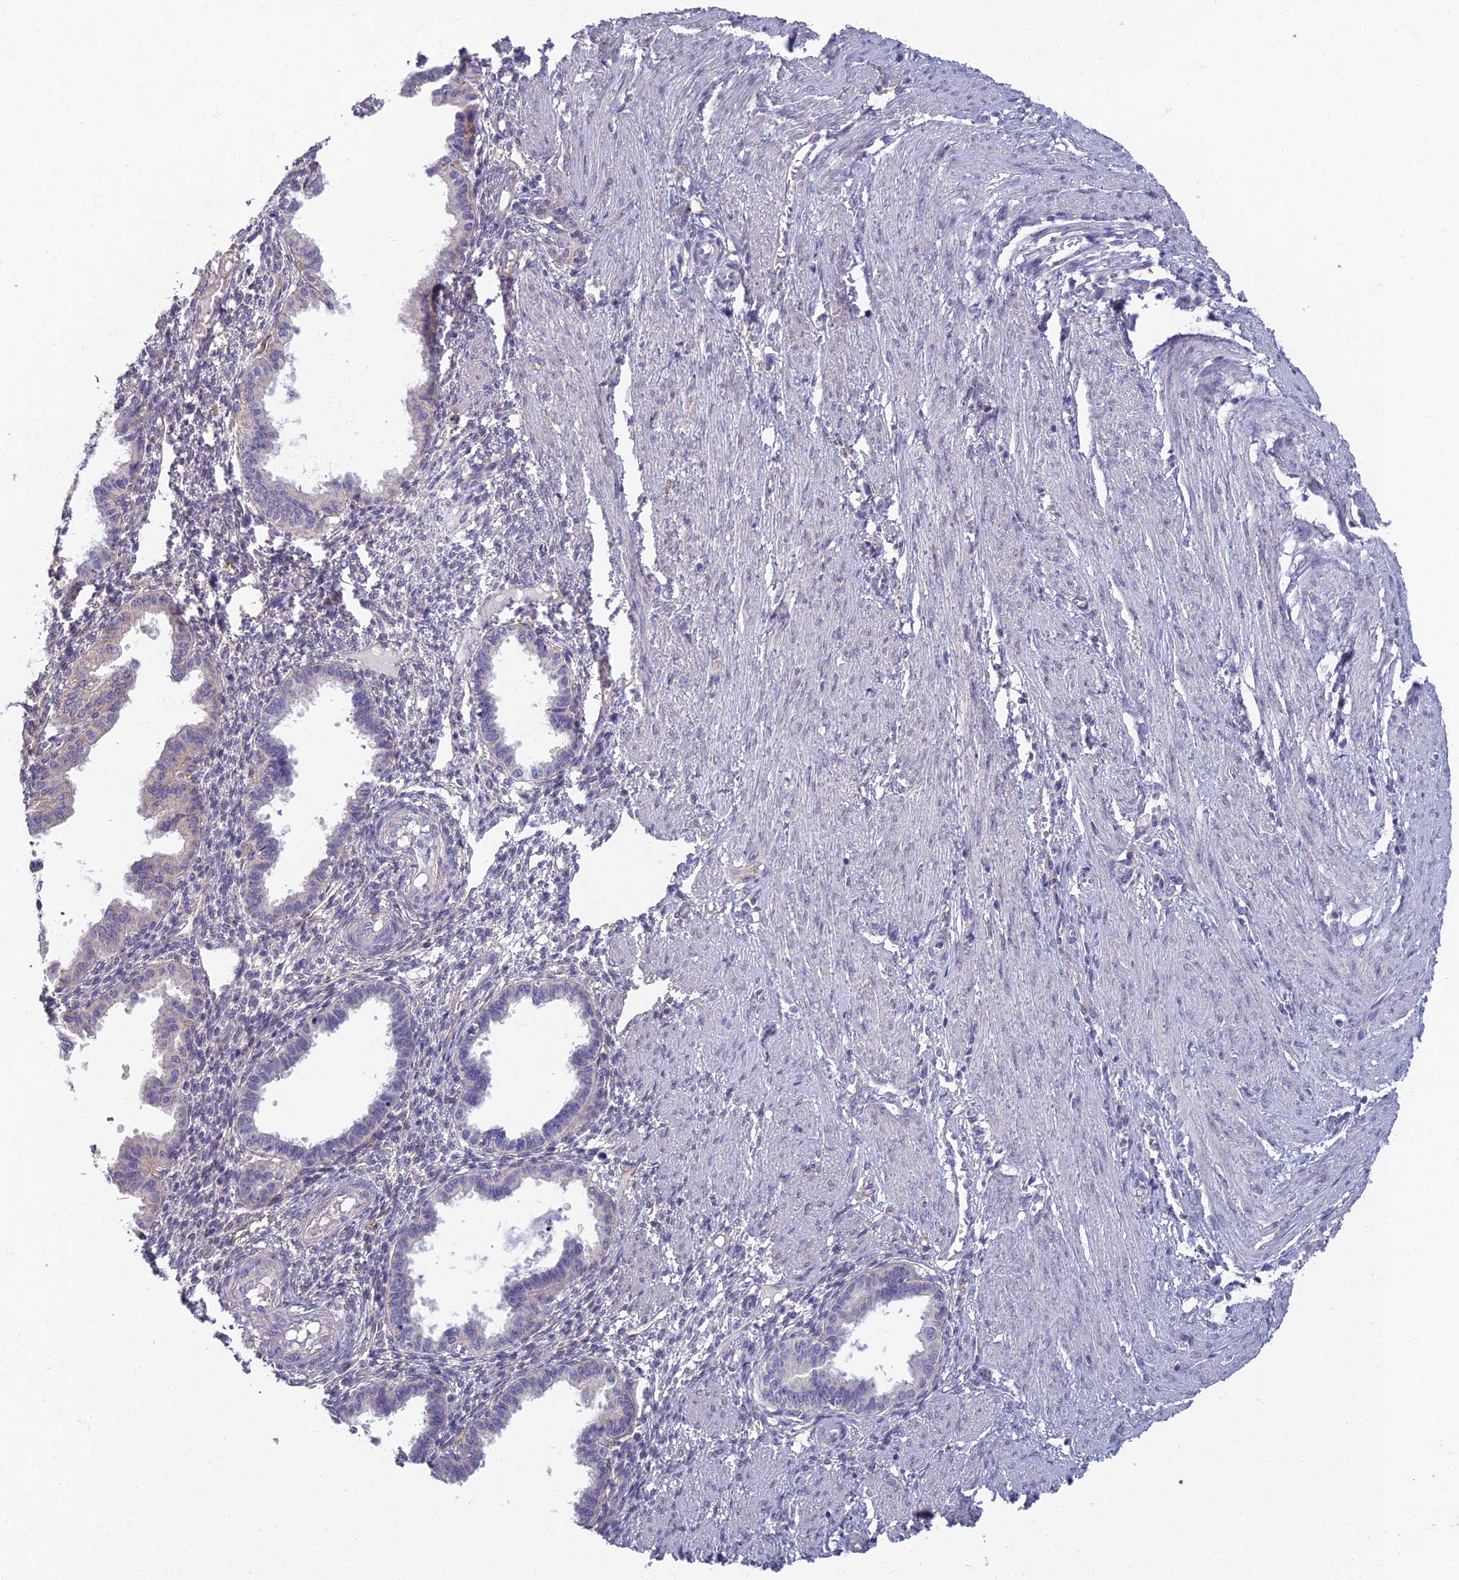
{"staining": {"intensity": "negative", "quantity": "none", "location": "none"}, "tissue": "endometrium", "cell_type": "Cells in endometrial stroma", "image_type": "normal", "snomed": [{"axis": "morphology", "description": "Normal tissue, NOS"}, {"axis": "topography", "description": "Endometrium"}], "caption": "Immunohistochemical staining of unremarkable human endometrium reveals no significant staining in cells in endometrial stroma.", "gene": "NEURL1", "patient": {"sex": "female", "age": 33}}